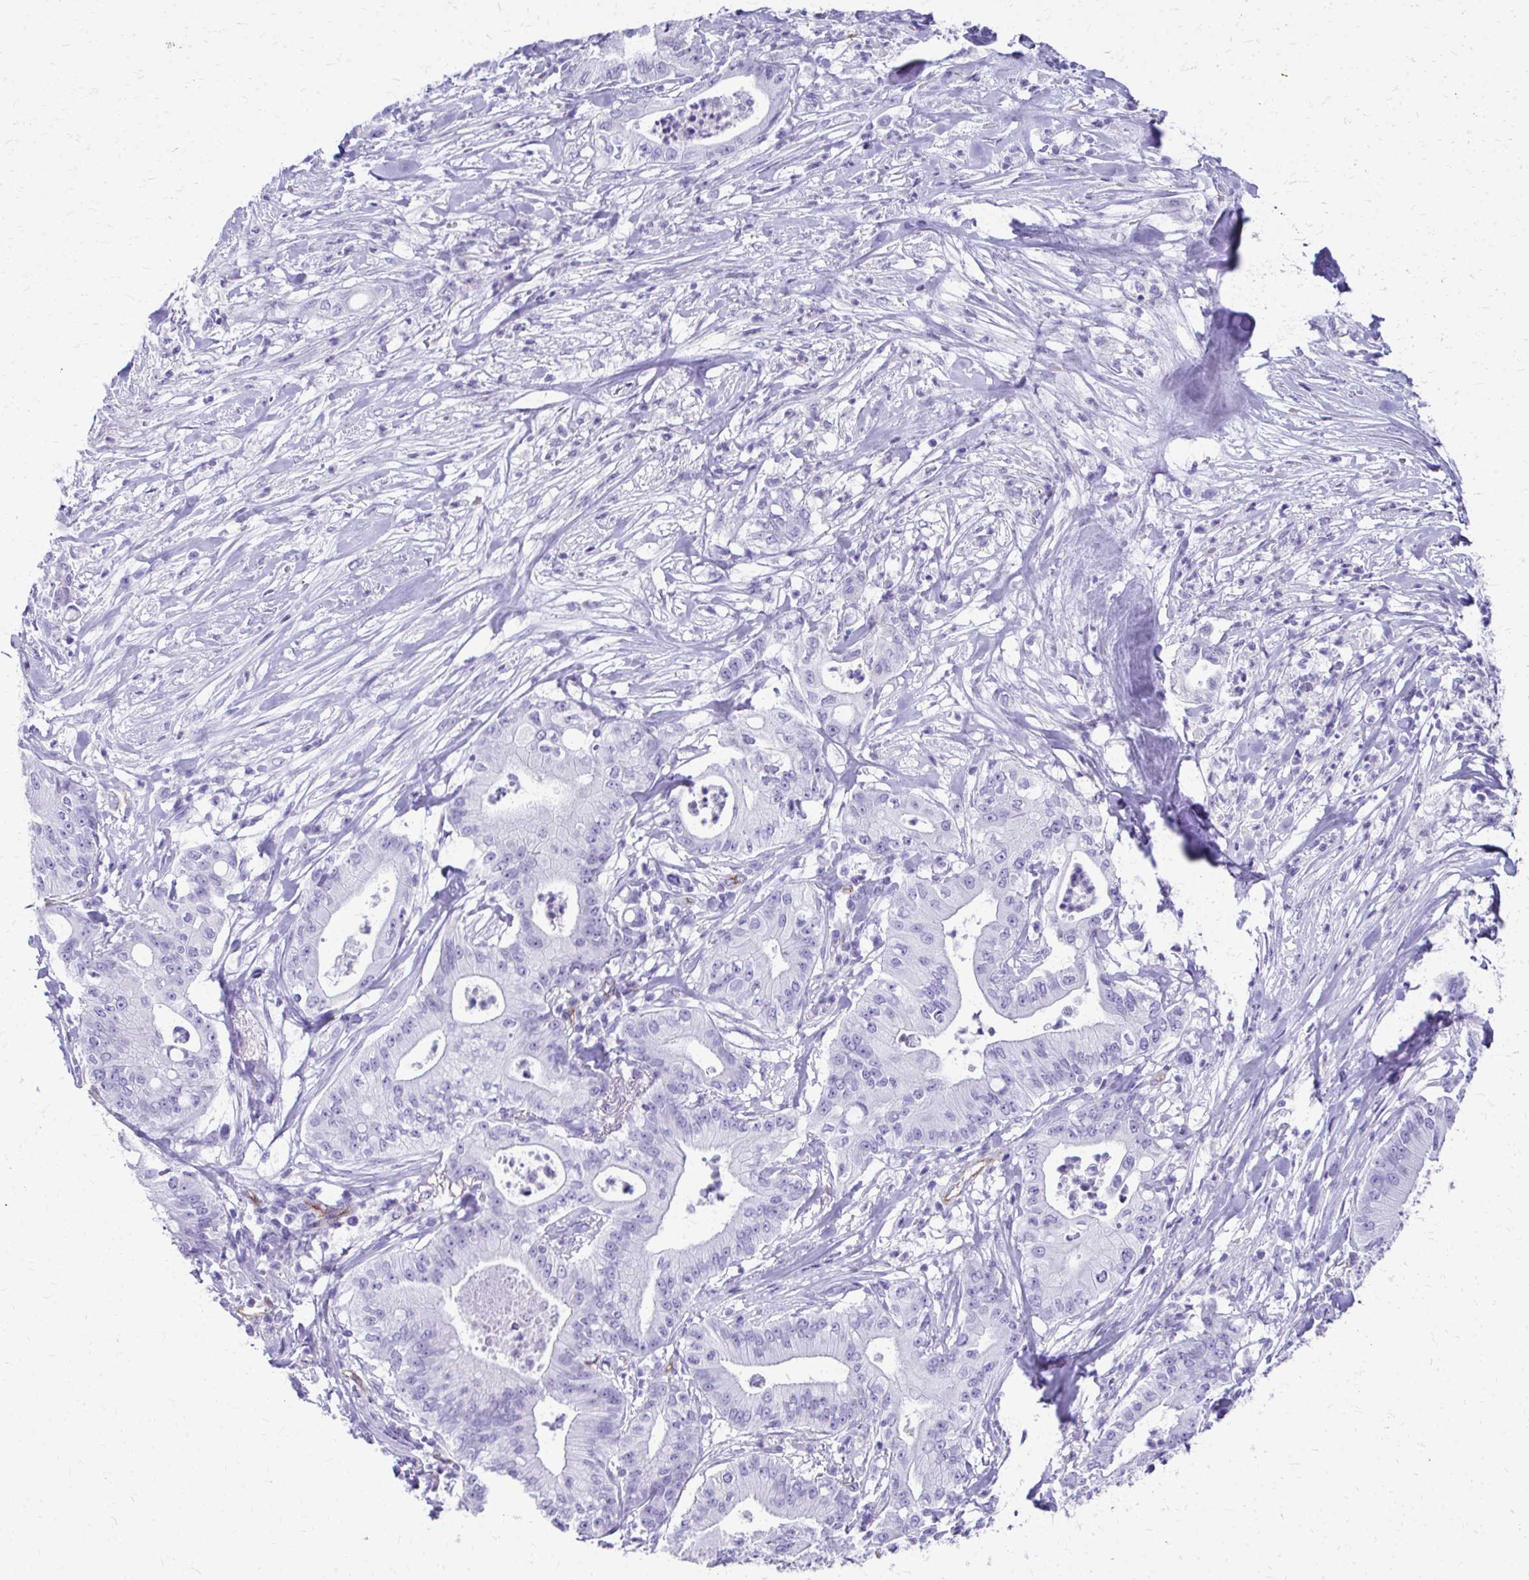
{"staining": {"intensity": "negative", "quantity": "none", "location": "none"}, "tissue": "pancreatic cancer", "cell_type": "Tumor cells", "image_type": "cancer", "snomed": [{"axis": "morphology", "description": "Adenocarcinoma, NOS"}, {"axis": "topography", "description": "Pancreas"}], "caption": "A histopathology image of pancreatic cancer (adenocarcinoma) stained for a protein exhibits no brown staining in tumor cells. (Brightfield microscopy of DAB (3,3'-diaminobenzidine) IHC at high magnification).", "gene": "TPSG1", "patient": {"sex": "male", "age": 71}}